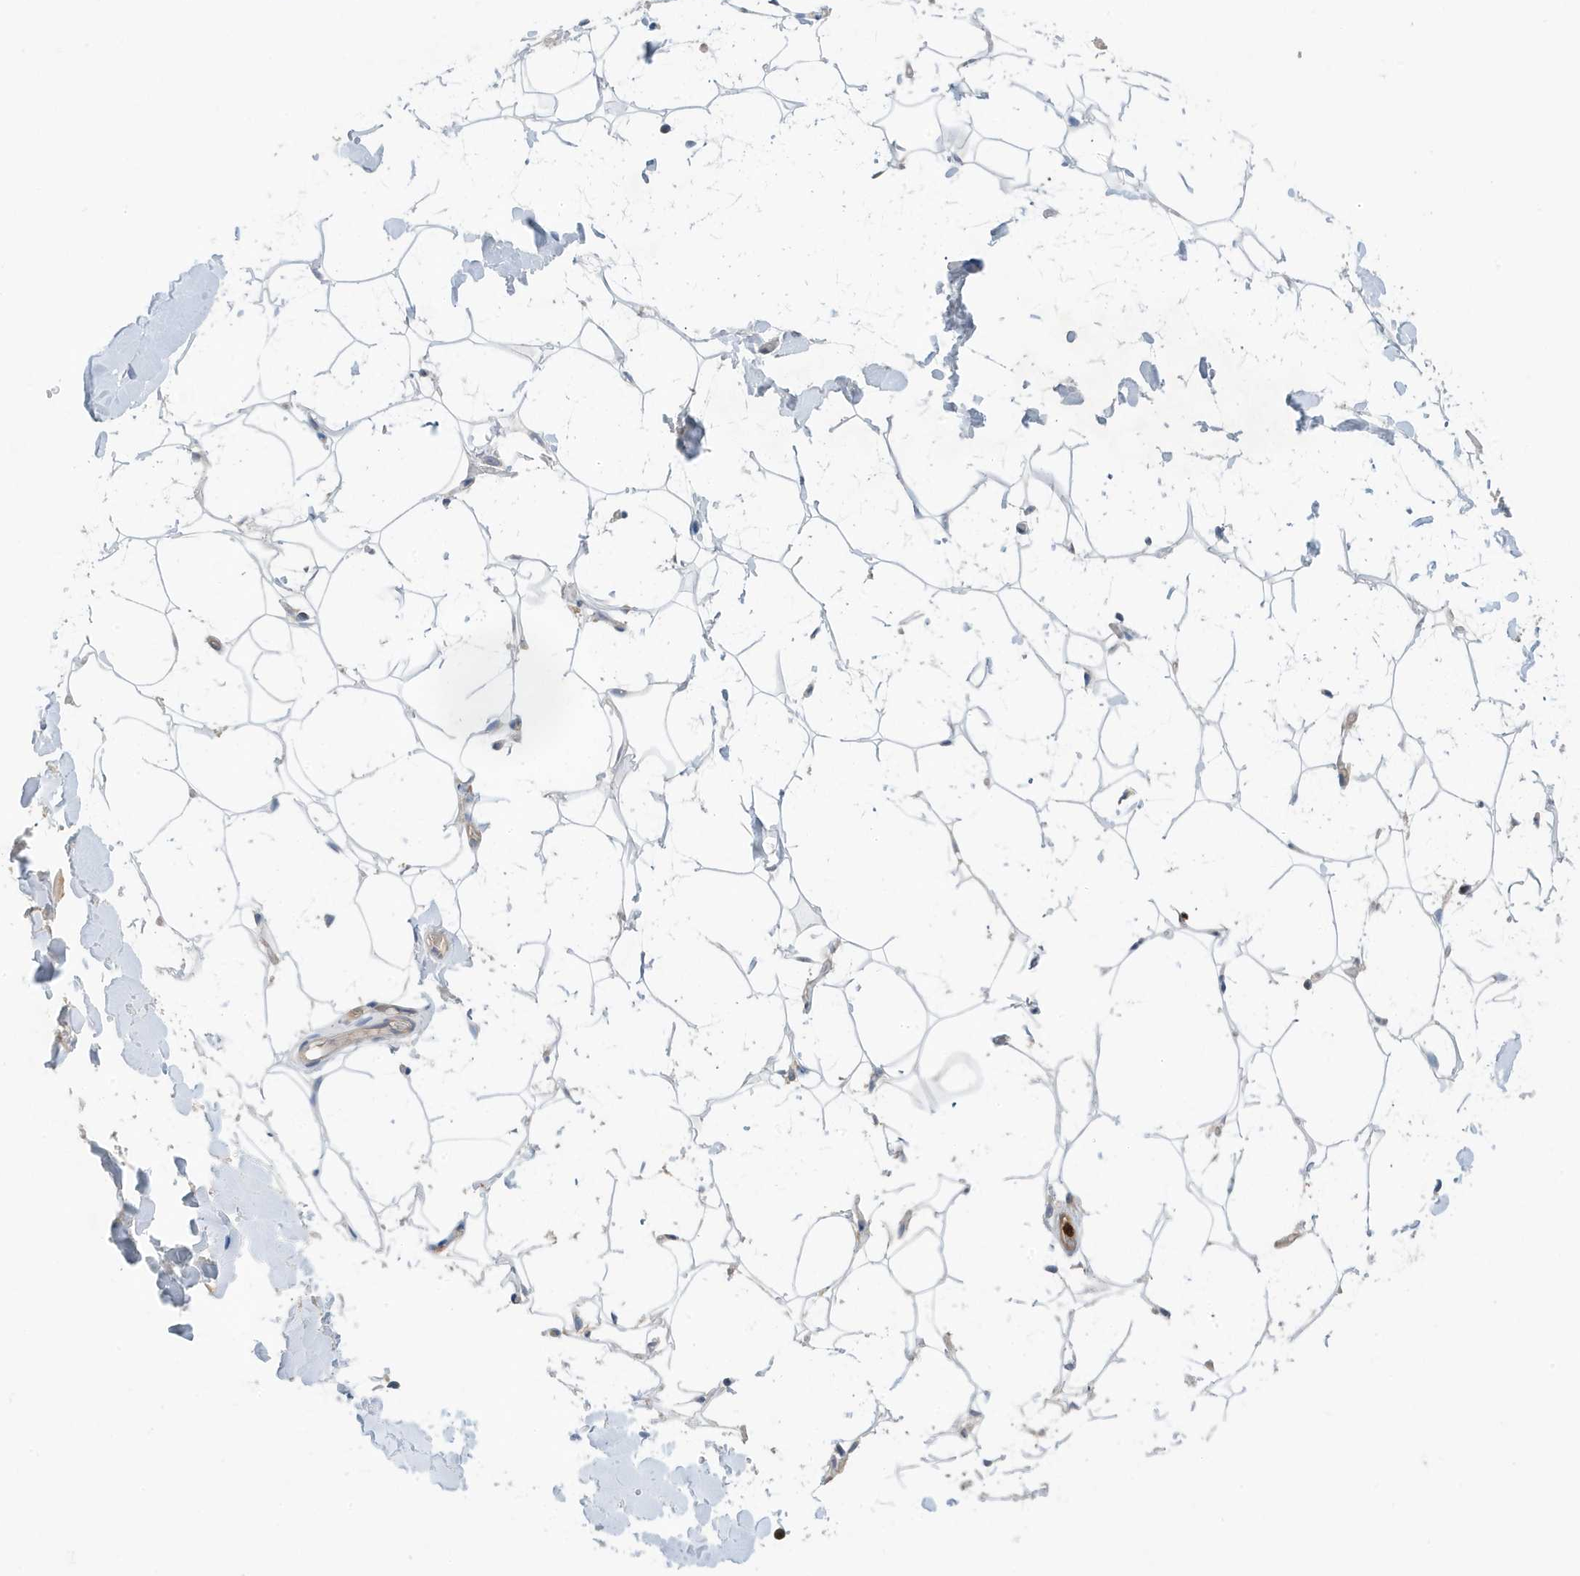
{"staining": {"intensity": "negative", "quantity": "none", "location": "none"}, "tissue": "adipose tissue", "cell_type": "Adipocytes", "image_type": "normal", "snomed": [{"axis": "morphology", "description": "Normal tissue, NOS"}, {"axis": "topography", "description": "Breast"}], "caption": "IHC image of benign adipose tissue: adipose tissue stained with DAB exhibits no significant protein positivity in adipocytes.", "gene": "NSUN3", "patient": {"sex": "female", "age": 26}}